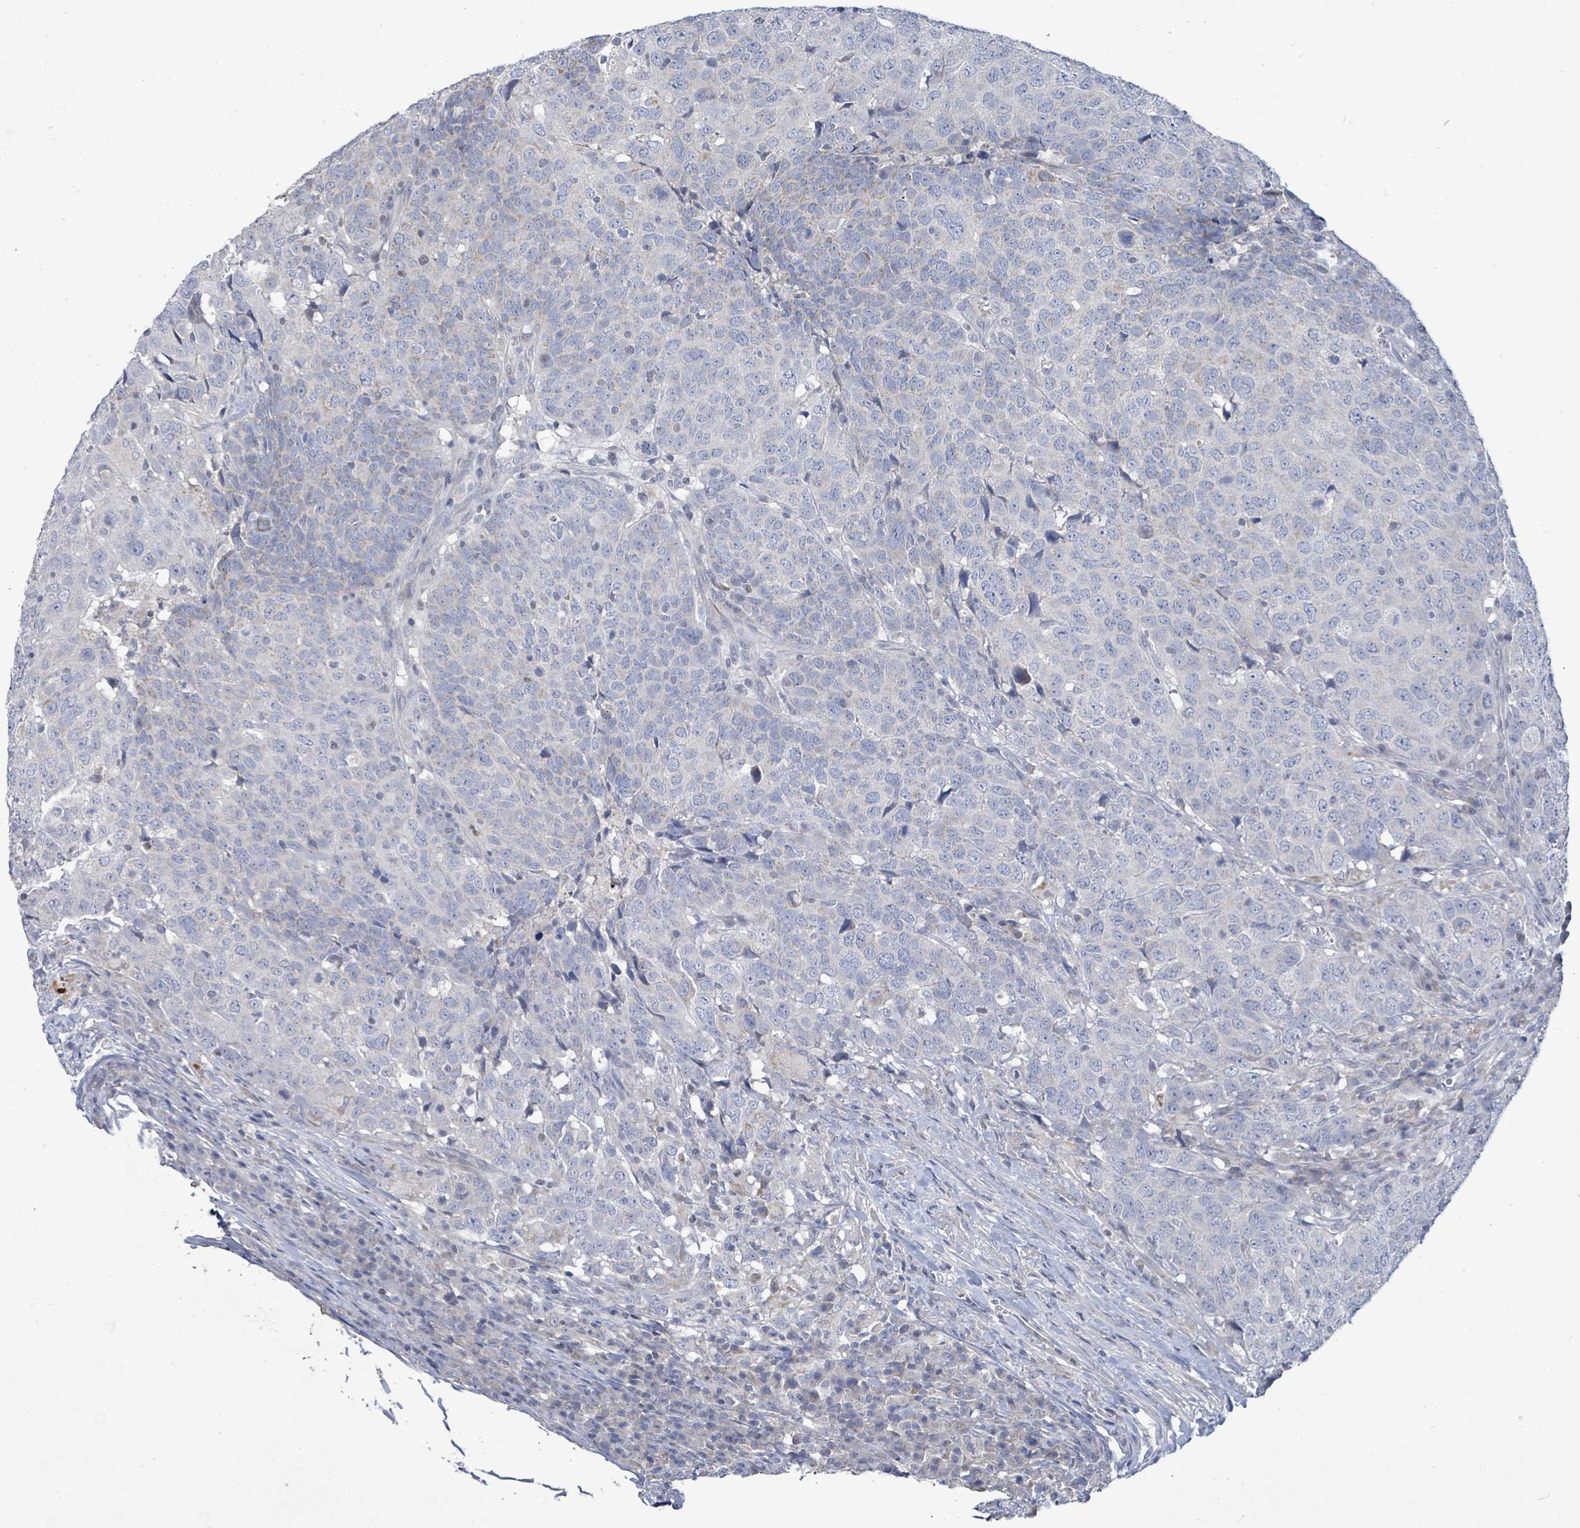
{"staining": {"intensity": "negative", "quantity": "none", "location": "none"}, "tissue": "head and neck cancer", "cell_type": "Tumor cells", "image_type": "cancer", "snomed": [{"axis": "morphology", "description": "Normal tissue, NOS"}, {"axis": "morphology", "description": "Squamous cell carcinoma, NOS"}, {"axis": "topography", "description": "Skeletal muscle"}, {"axis": "topography", "description": "Vascular tissue"}, {"axis": "topography", "description": "Peripheral nerve tissue"}, {"axis": "topography", "description": "Head-Neck"}], "caption": "A histopathology image of head and neck cancer (squamous cell carcinoma) stained for a protein demonstrates no brown staining in tumor cells. The staining was performed using DAB to visualize the protein expression in brown, while the nuclei were stained in blue with hematoxylin (Magnification: 20x).", "gene": "ZFPM1", "patient": {"sex": "male", "age": 66}}